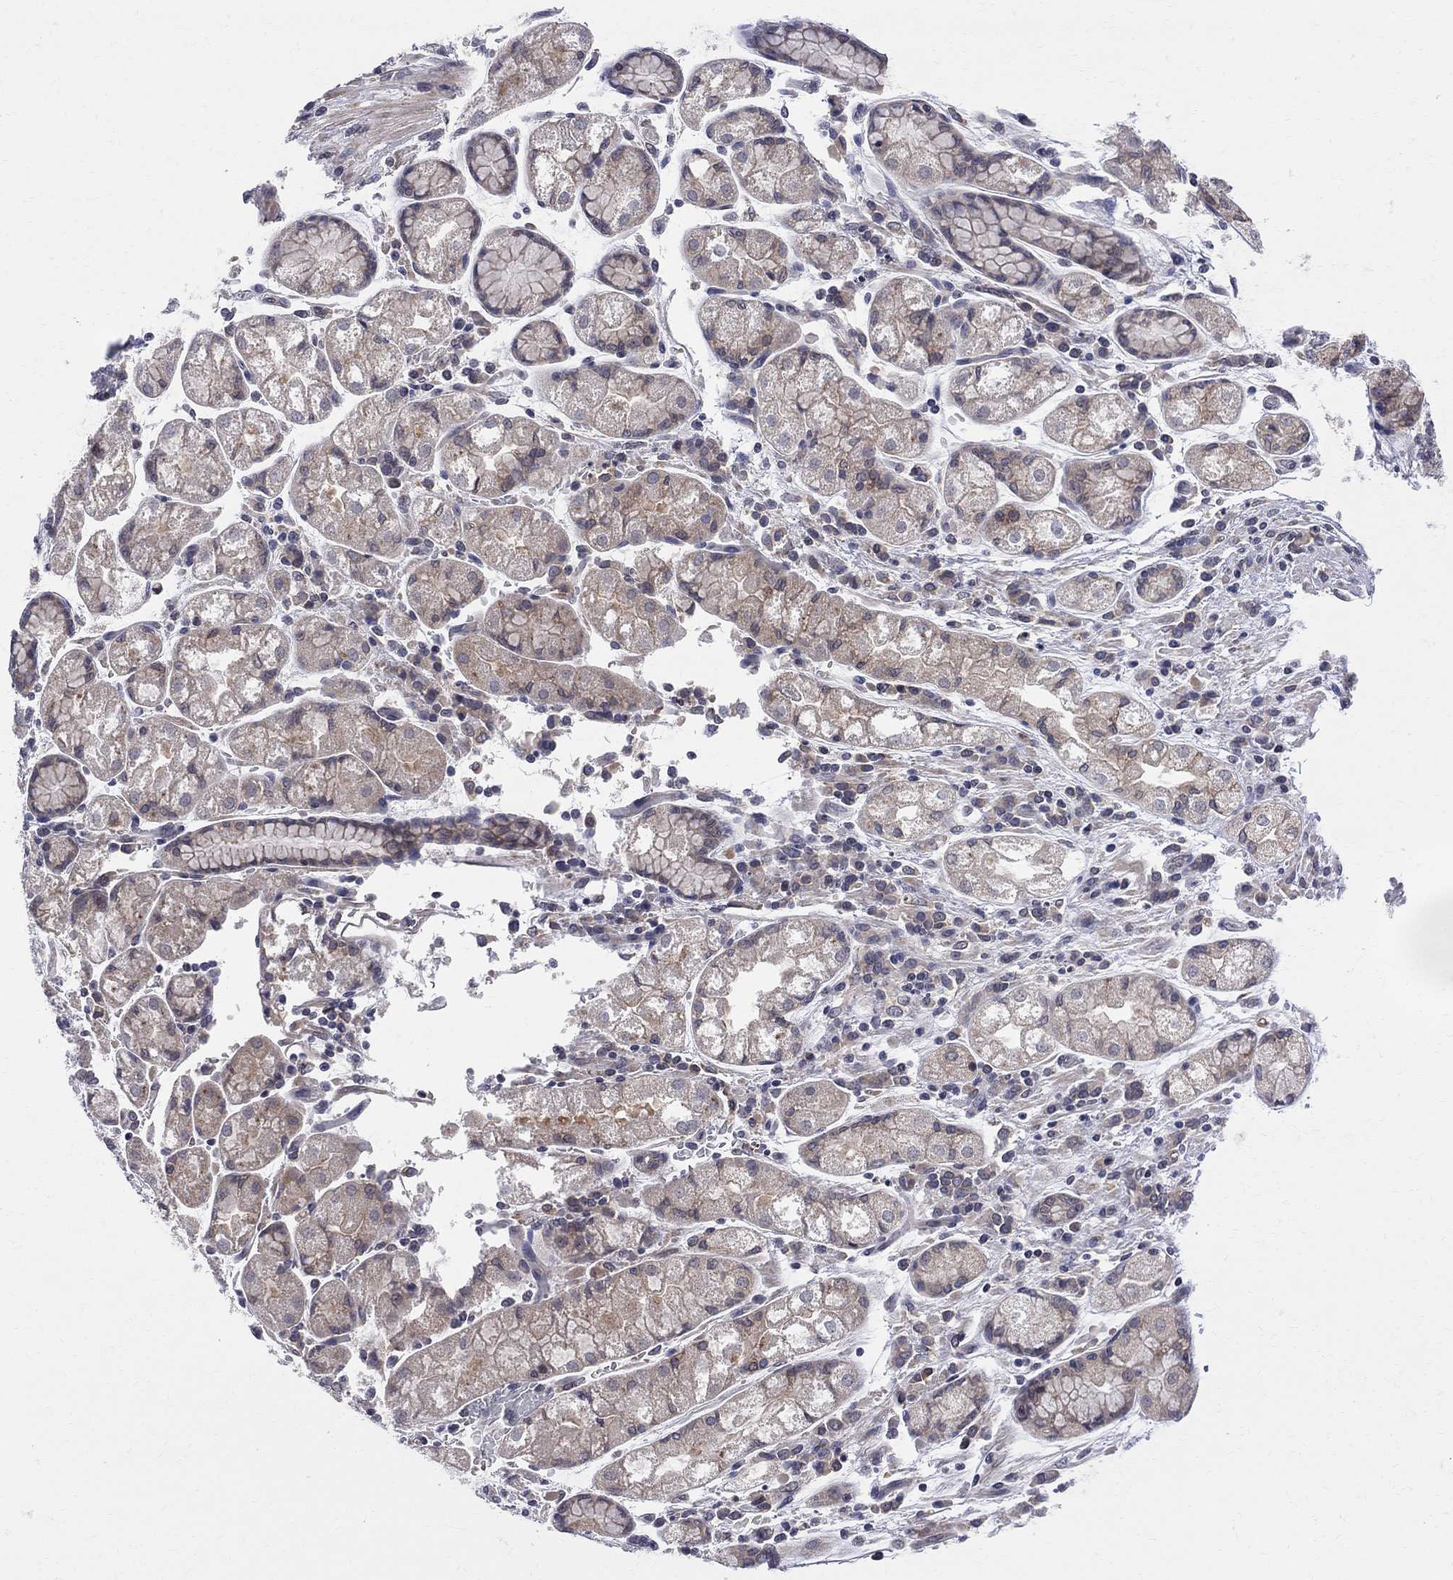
{"staining": {"intensity": "weak", "quantity": ">75%", "location": "cytoplasmic/membranous"}, "tissue": "stomach cancer", "cell_type": "Tumor cells", "image_type": "cancer", "snomed": [{"axis": "morphology", "description": "Adenocarcinoma, NOS"}, {"axis": "topography", "description": "Stomach"}], "caption": "Immunohistochemistry of human adenocarcinoma (stomach) exhibits low levels of weak cytoplasmic/membranous staining in approximately >75% of tumor cells.", "gene": "CNOT11", "patient": {"sex": "female", "age": 57}}